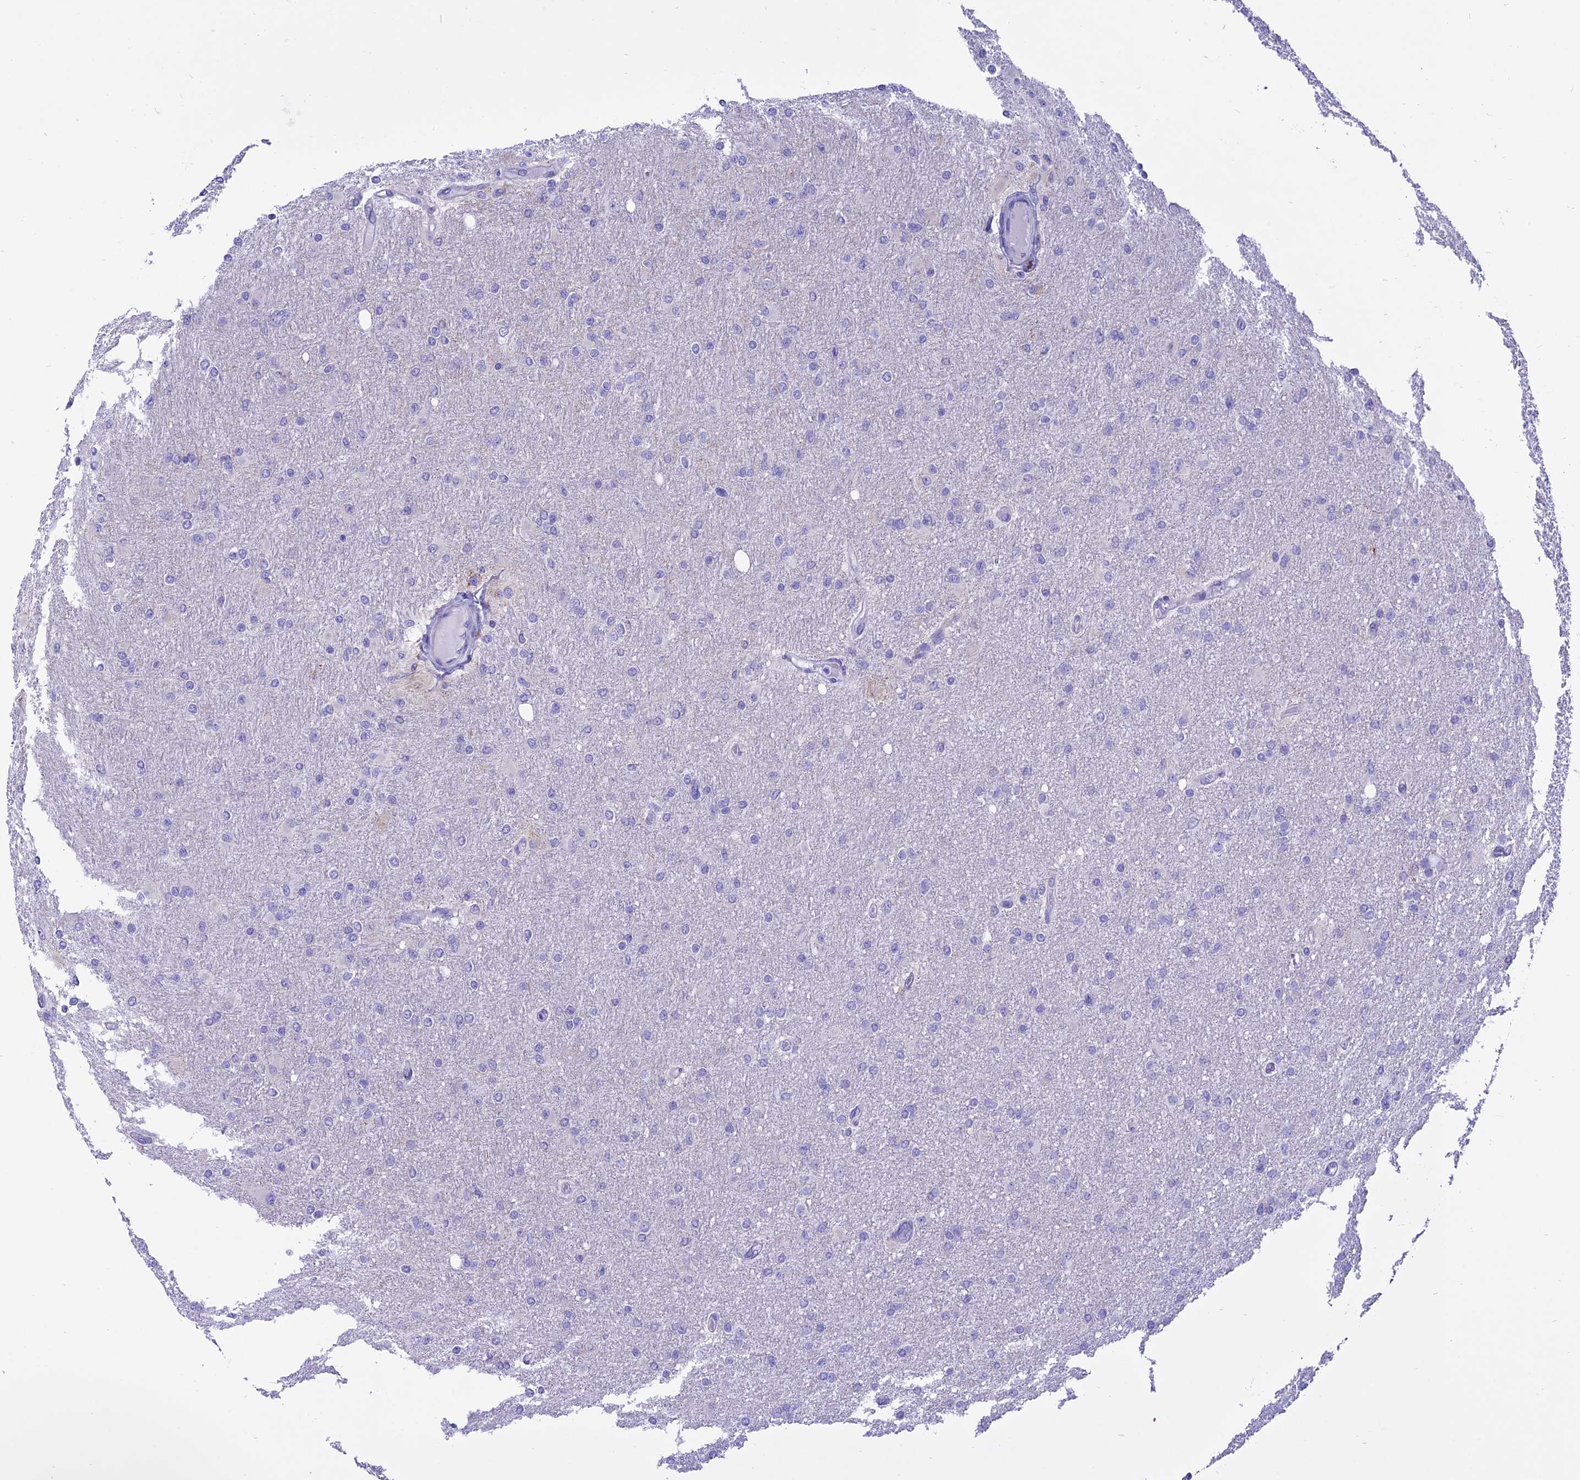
{"staining": {"intensity": "negative", "quantity": "none", "location": "none"}, "tissue": "glioma", "cell_type": "Tumor cells", "image_type": "cancer", "snomed": [{"axis": "morphology", "description": "Glioma, malignant, High grade"}, {"axis": "topography", "description": "Cerebral cortex"}], "caption": "An image of glioma stained for a protein shows no brown staining in tumor cells.", "gene": "ARMCX6", "patient": {"sex": "female", "age": 36}}